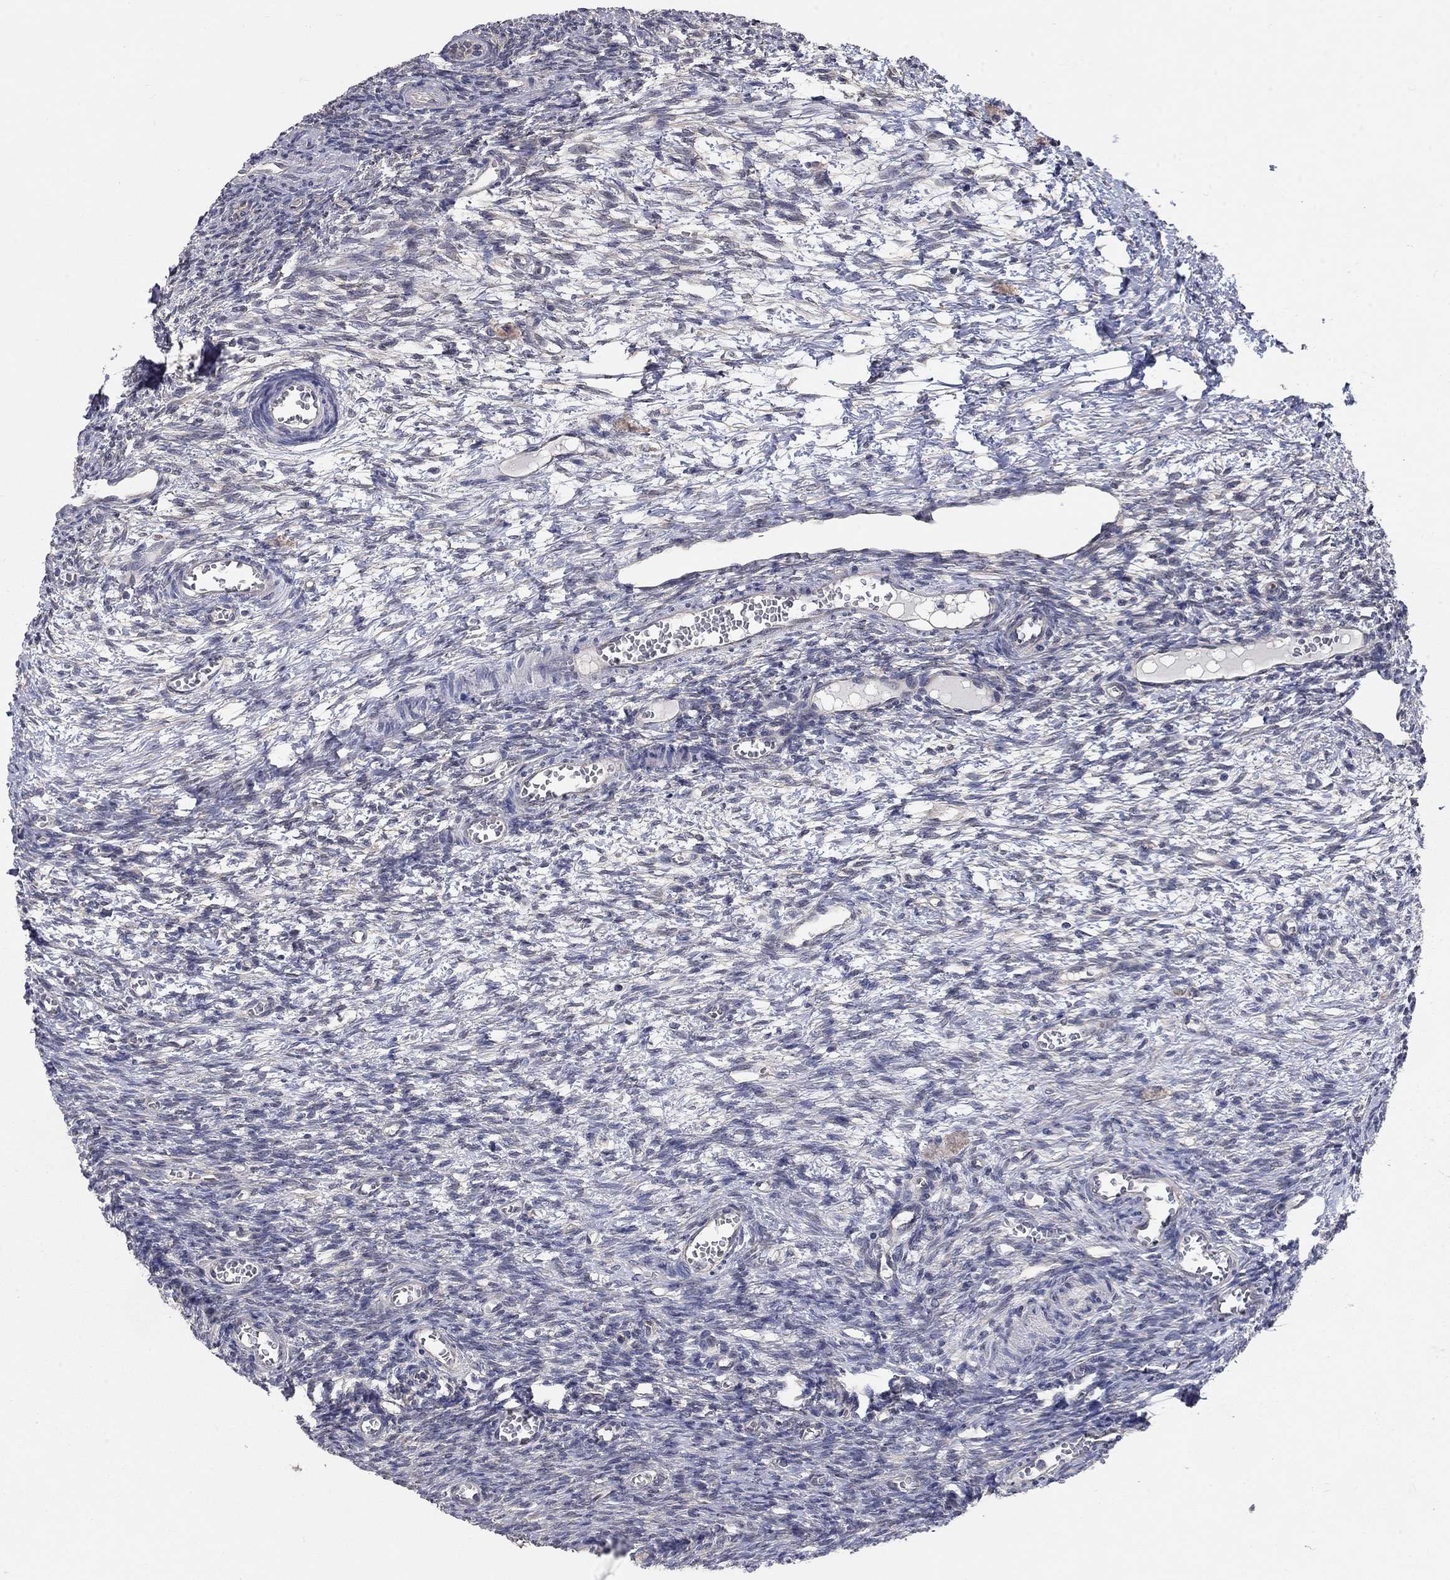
{"staining": {"intensity": "negative", "quantity": "none", "location": "none"}, "tissue": "ovary", "cell_type": "Ovarian stroma cells", "image_type": "normal", "snomed": [{"axis": "morphology", "description": "Normal tissue, NOS"}, {"axis": "topography", "description": "Ovary"}], "caption": "Immunohistochemistry (IHC) image of normal human ovary stained for a protein (brown), which reveals no expression in ovarian stroma cells.", "gene": "WASF3", "patient": {"sex": "female", "age": 27}}